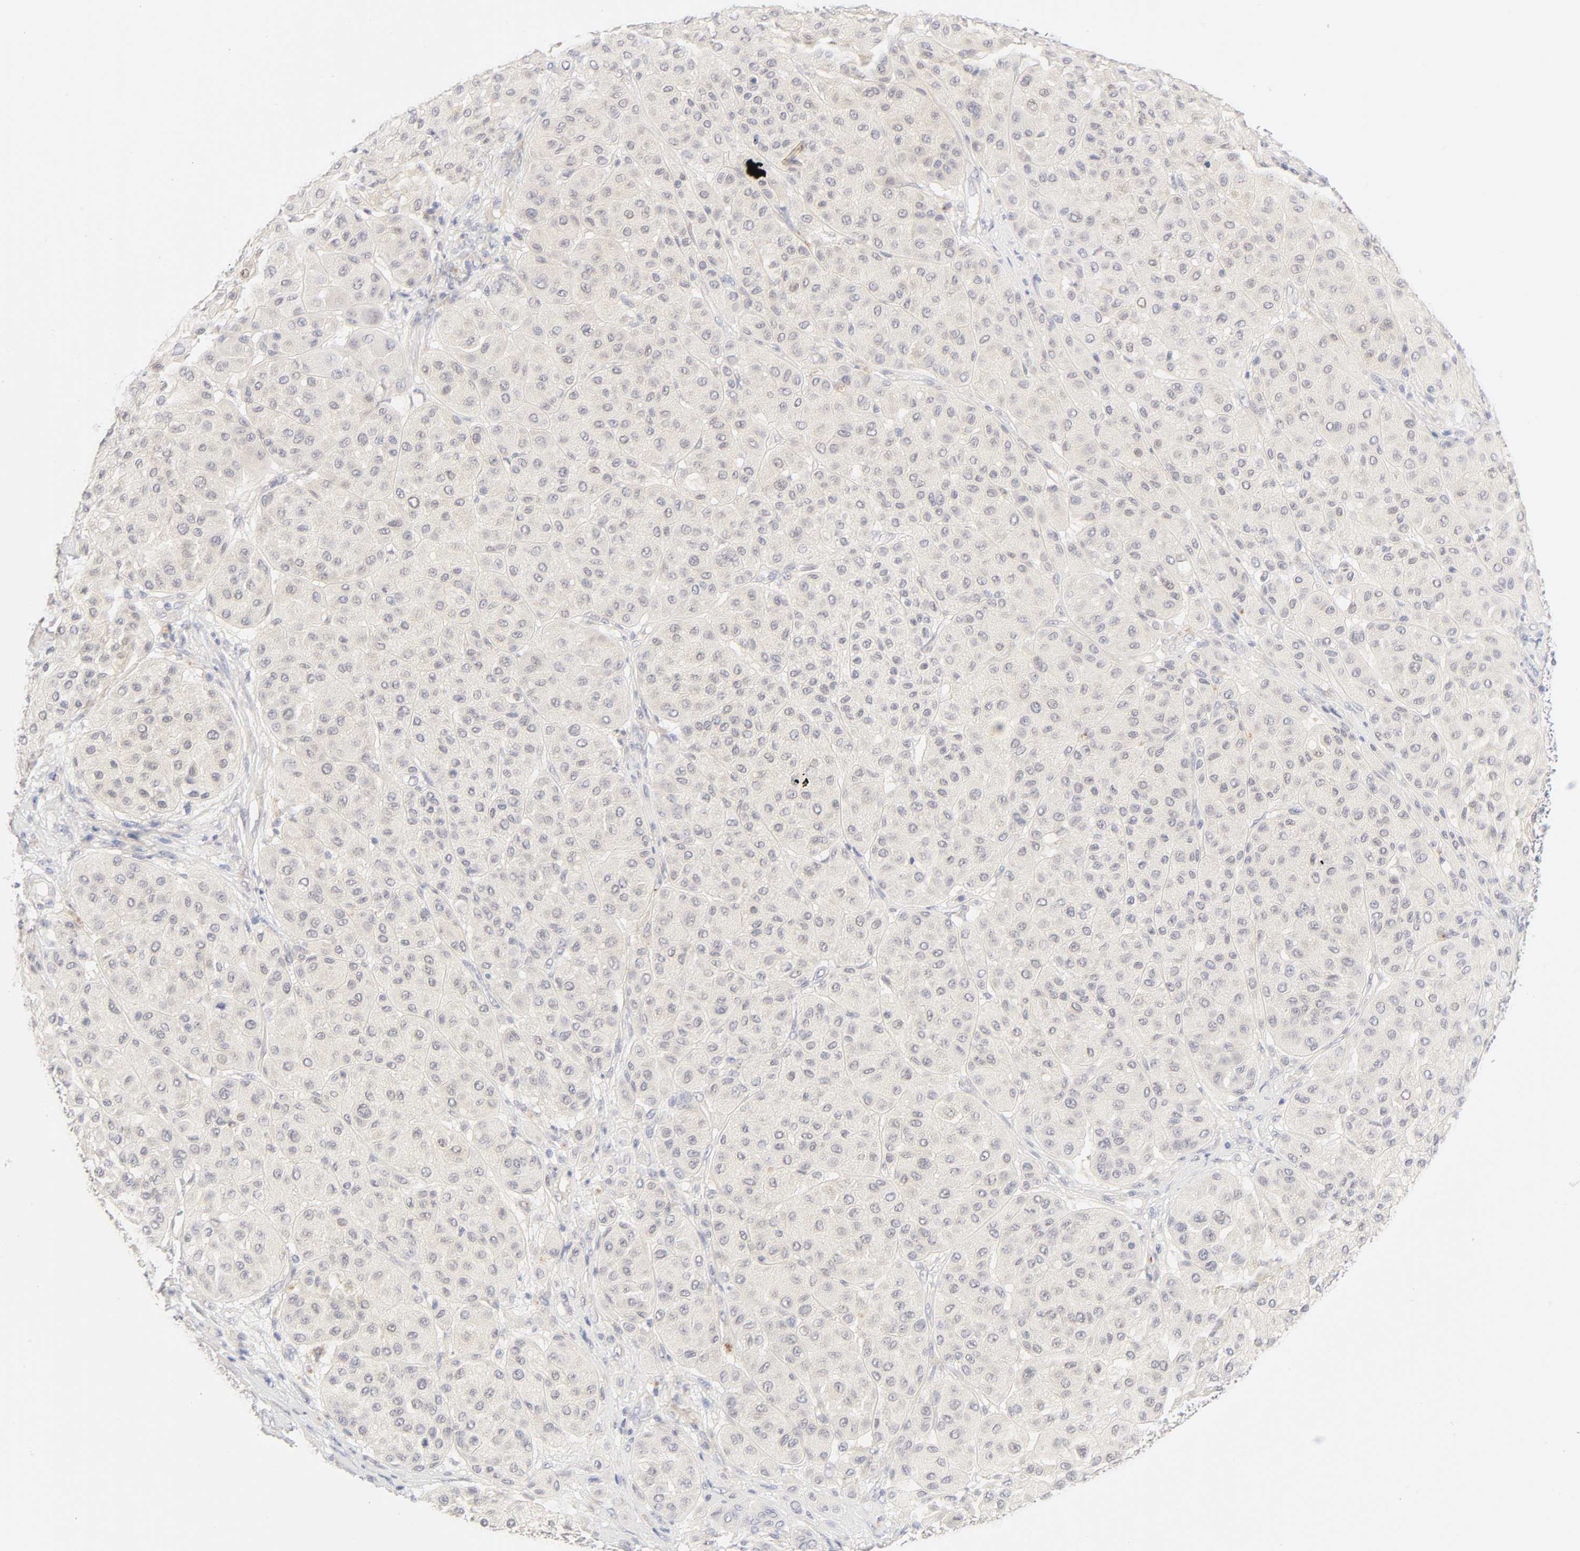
{"staining": {"intensity": "negative", "quantity": "none", "location": "none"}, "tissue": "melanoma", "cell_type": "Tumor cells", "image_type": "cancer", "snomed": [{"axis": "morphology", "description": "Normal tissue, NOS"}, {"axis": "morphology", "description": "Malignant melanoma, Metastatic site"}, {"axis": "topography", "description": "Skin"}], "caption": "The histopathology image shows no significant staining in tumor cells of malignant melanoma (metastatic site). The staining was performed using DAB (3,3'-diaminobenzidine) to visualize the protein expression in brown, while the nuclei were stained in blue with hematoxylin (Magnification: 20x).", "gene": "CYP4B1", "patient": {"sex": "male", "age": 41}}